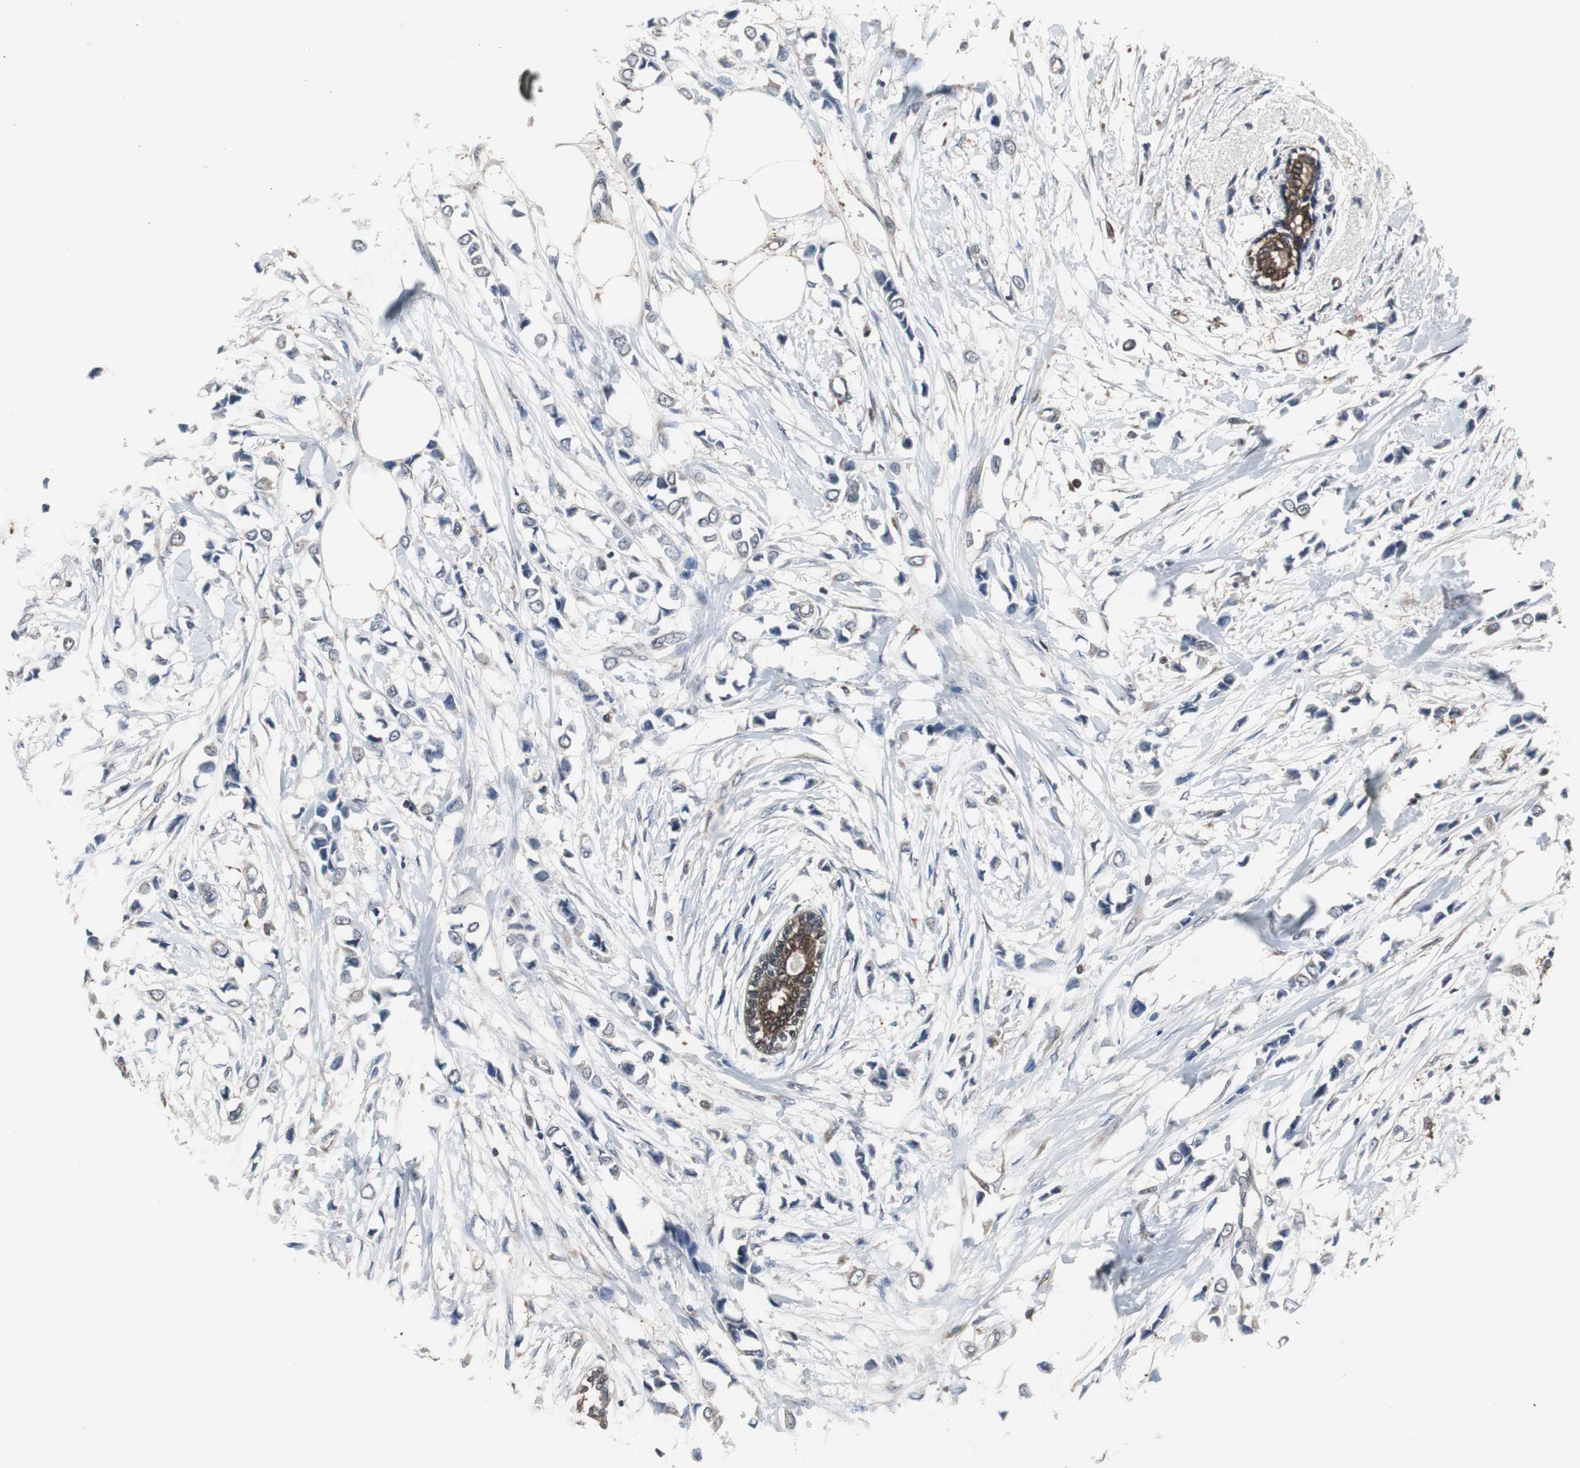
{"staining": {"intensity": "negative", "quantity": "none", "location": "none"}, "tissue": "breast cancer", "cell_type": "Tumor cells", "image_type": "cancer", "snomed": [{"axis": "morphology", "description": "Lobular carcinoma"}, {"axis": "topography", "description": "Breast"}], "caption": "The photomicrograph reveals no staining of tumor cells in lobular carcinoma (breast).", "gene": "ZSCAN22", "patient": {"sex": "female", "age": 51}}